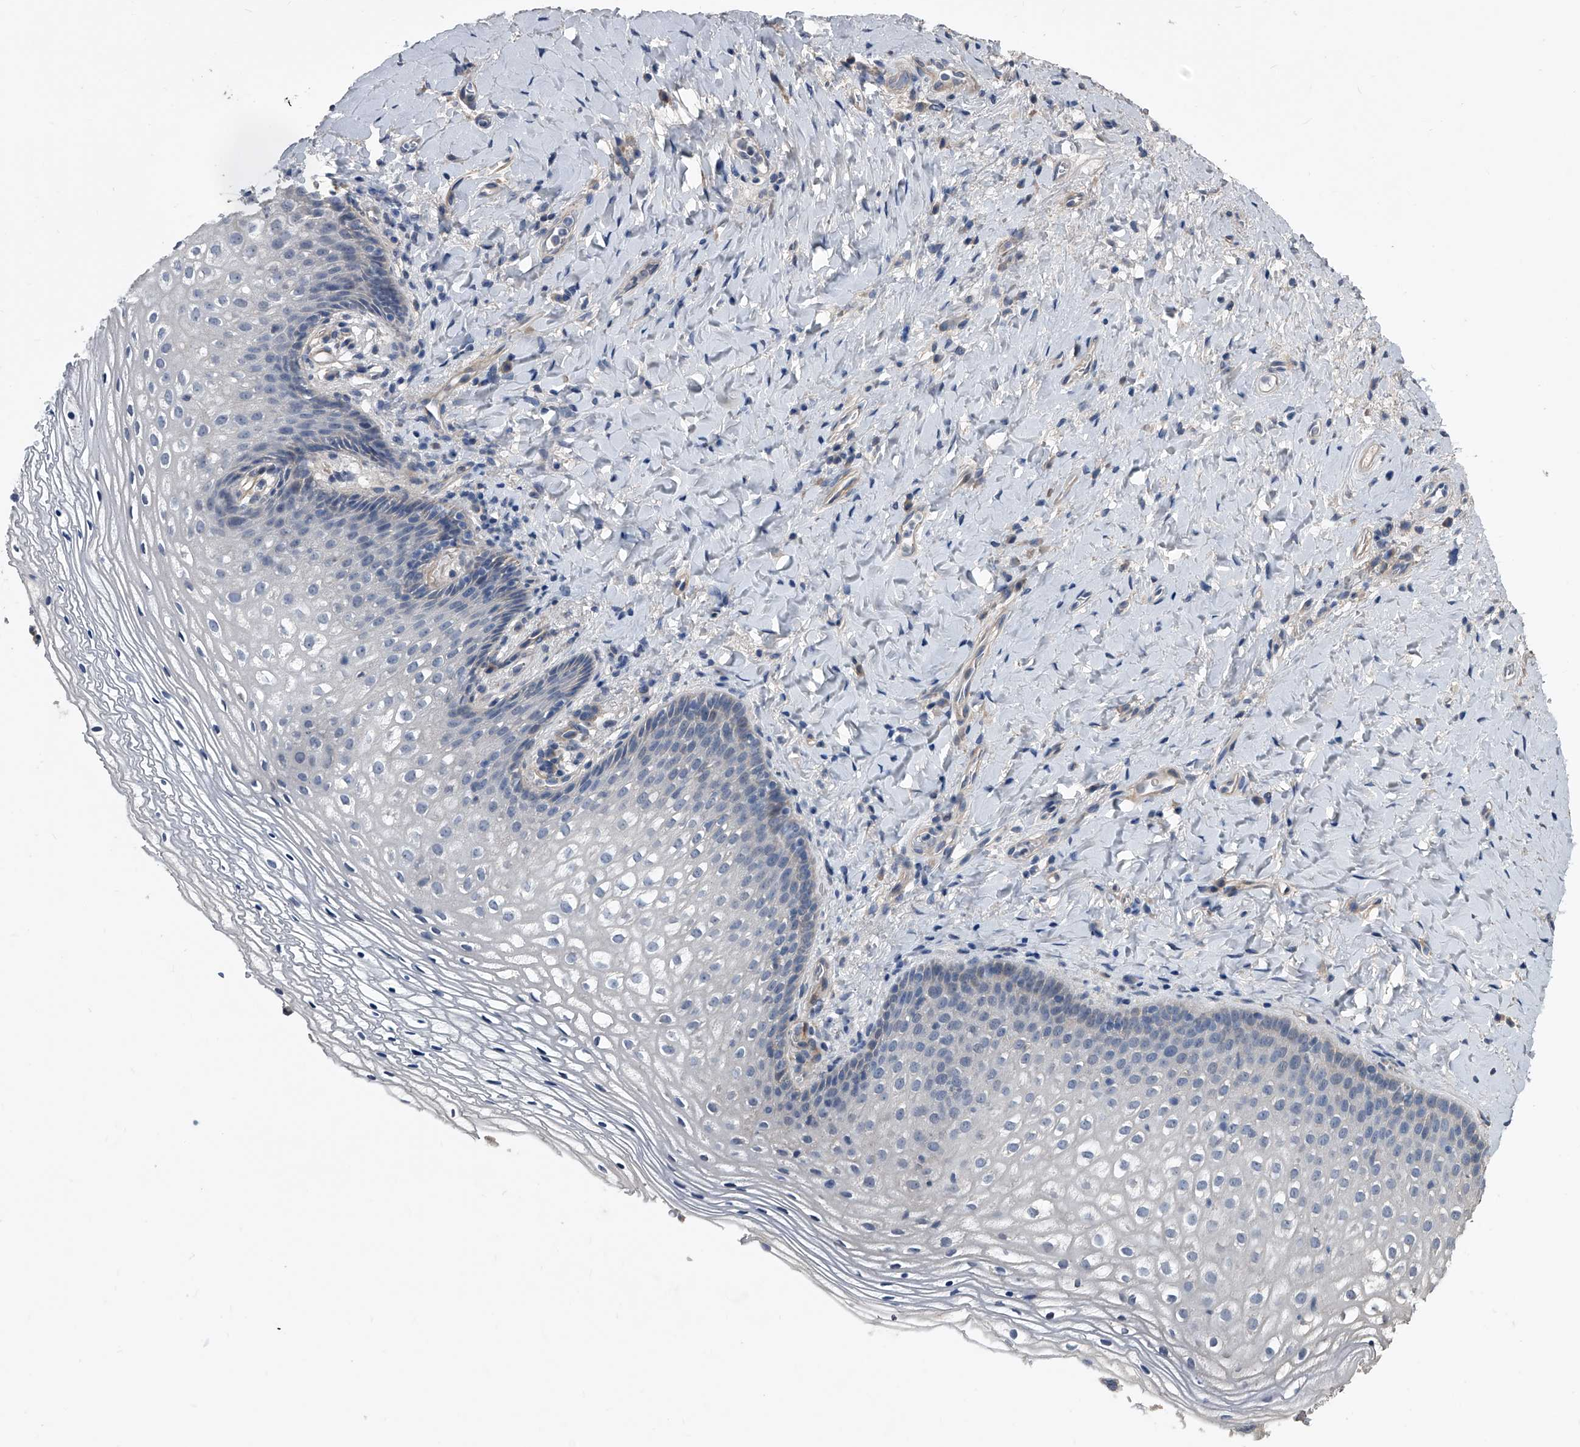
{"staining": {"intensity": "negative", "quantity": "none", "location": "none"}, "tissue": "vagina", "cell_type": "Squamous epithelial cells", "image_type": "normal", "snomed": [{"axis": "morphology", "description": "Normal tissue, NOS"}, {"axis": "topography", "description": "Vagina"}], "caption": "Photomicrograph shows no protein positivity in squamous epithelial cells of normal vagina. (DAB (3,3'-diaminobenzidine) IHC, high magnification).", "gene": "PHACTR1", "patient": {"sex": "female", "age": 60}}